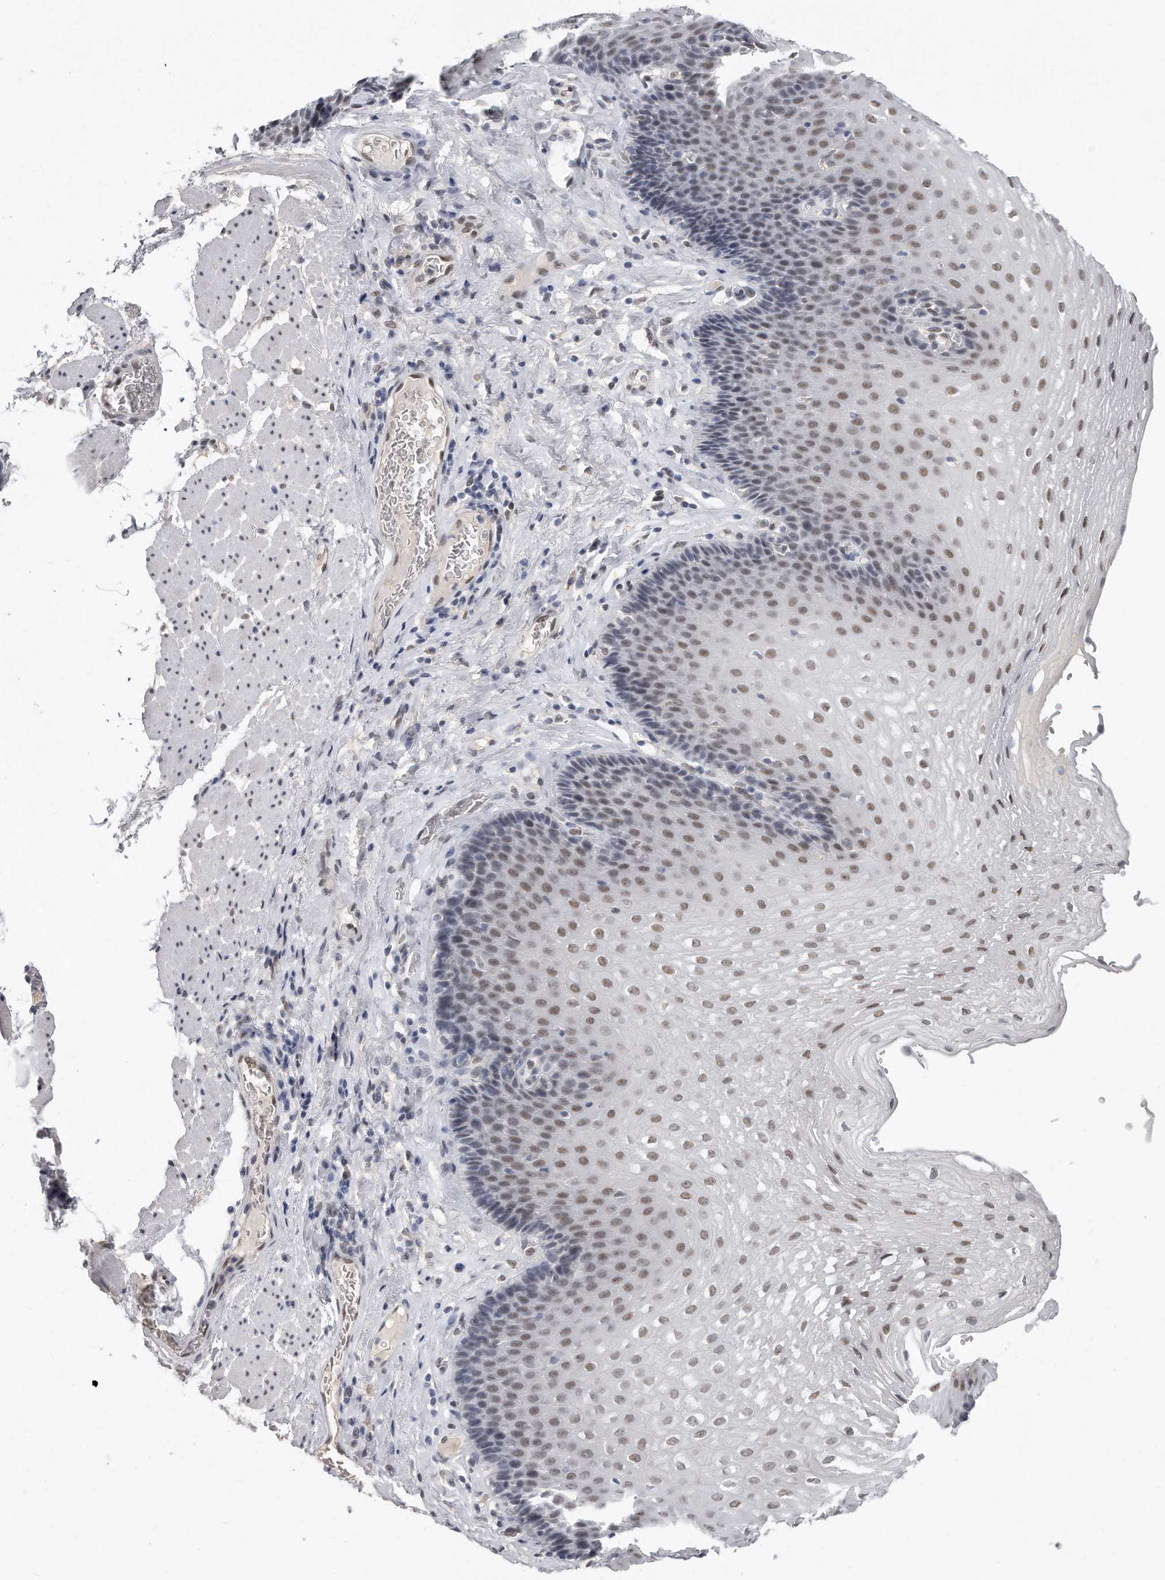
{"staining": {"intensity": "weak", "quantity": "25%-75%", "location": "nuclear"}, "tissue": "esophagus", "cell_type": "Squamous epithelial cells", "image_type": "normal", "snomed": [{"axis": "morphology", "description": "Normal tissue, NOS"}, {"axis": "topography", "description": "Esophagus"}], "caption": "High-magnification brightfield microscopy of normal esophagus stained with DAB (3,3'-diaminobenzidine) (brown) and counterstained with hematoxylin (blue). squamous epithelial cells exhibit weak nuclear positivity is seen in approximately25%-75% of cells. (Stains: DAB in brown, nuclei in blue, Microscopy: brightfield microscopy at high magnification).", "gene": "CTBP2", "patient": {"sex": "female", "age": 66}}